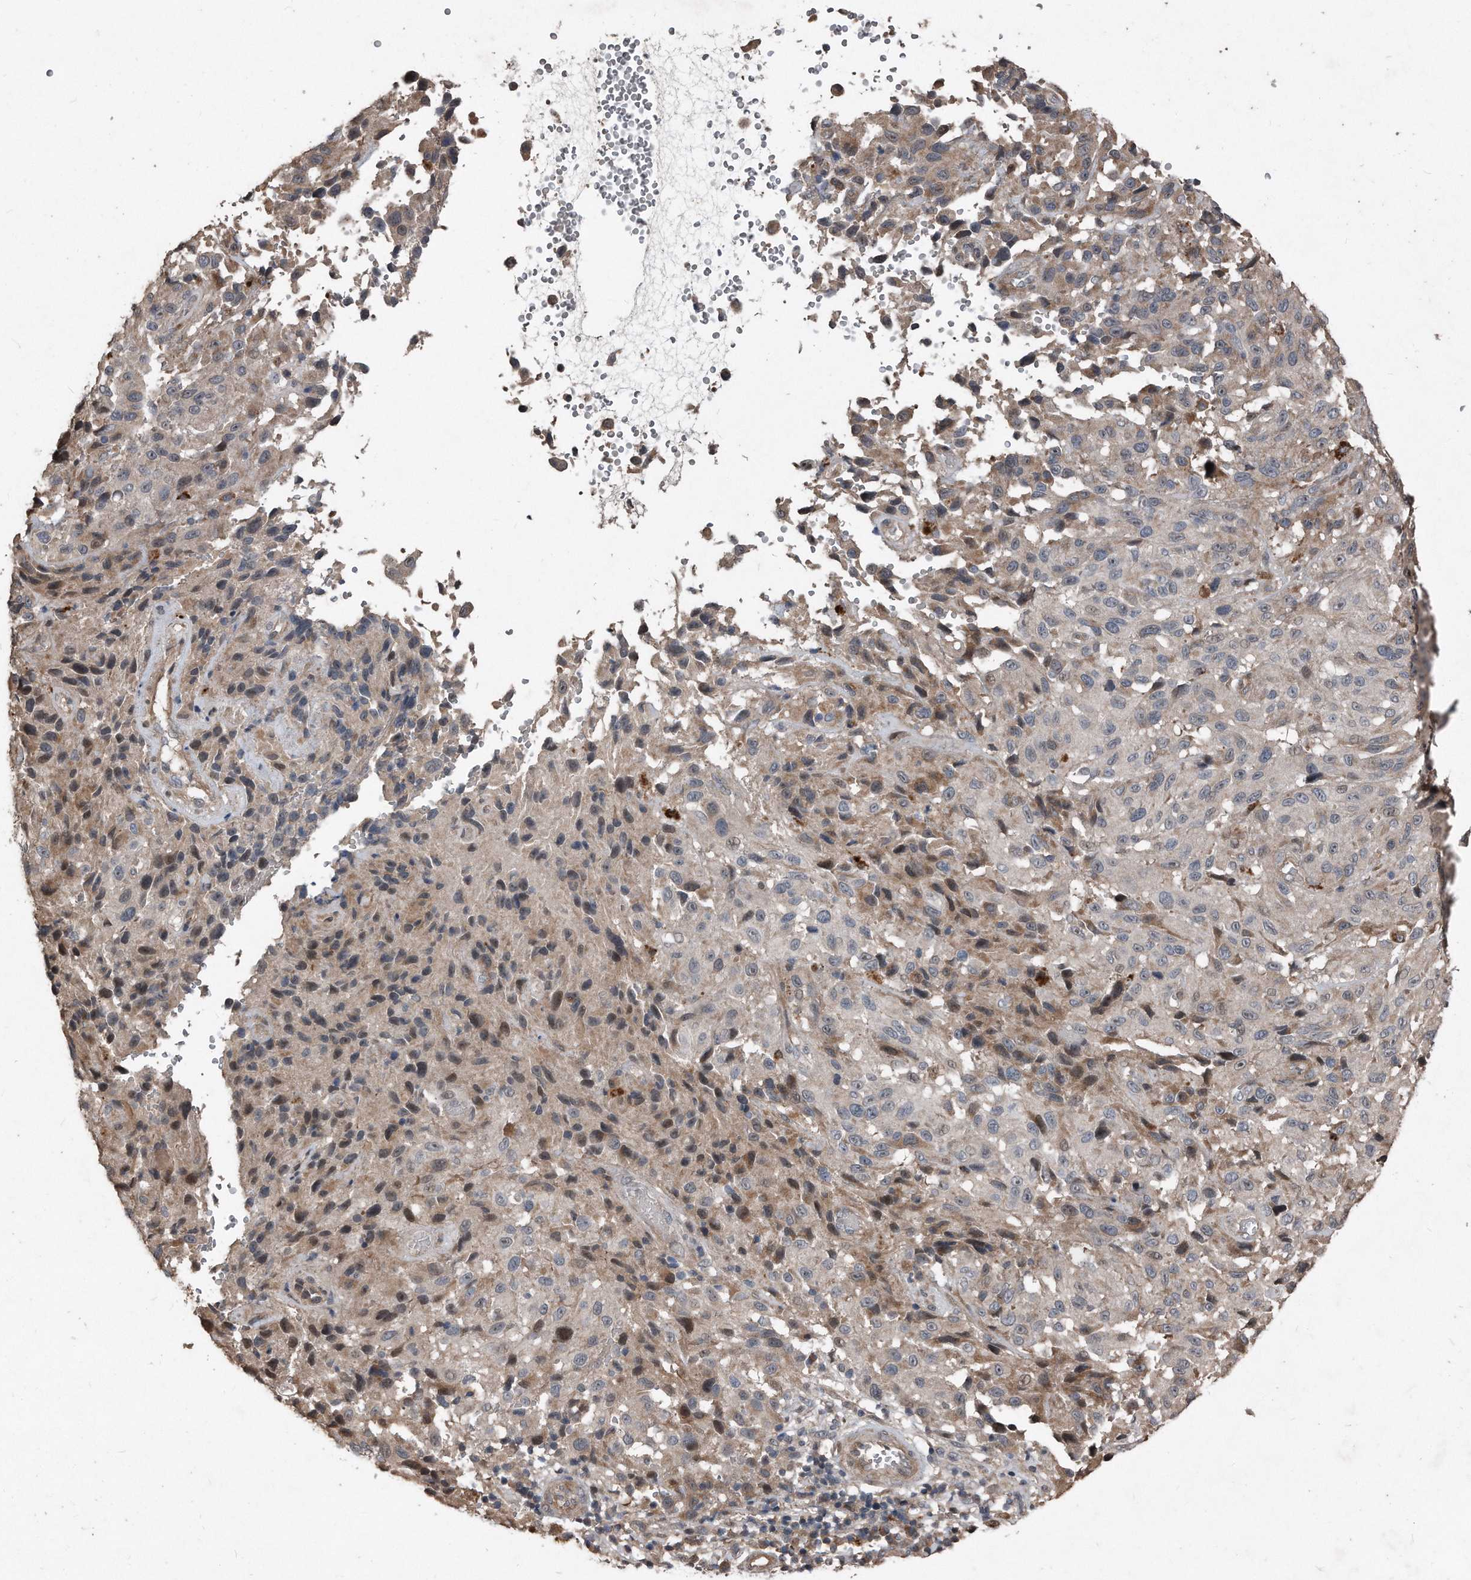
{"staining": {"intensity": "weak", "quantity": "25%-75%", "location": "cytoplasmic/membranous"}, "tissue": "melanoma", "cell_type": "Tumor cells", "image_type": "cancer", "snomed": [{"axis": "morphology", "description": "Malignant melanoma, NOS"}, {"axis": "topography", "description": "Skin"}], "caption": "Protein staining of melanoma tissue reveals weak cytoplasmic/membranous positivity in about 25%-75% of tumor cells.", "gene": "ANKRD10", "patient": {"sex": "male", "age": 66}}